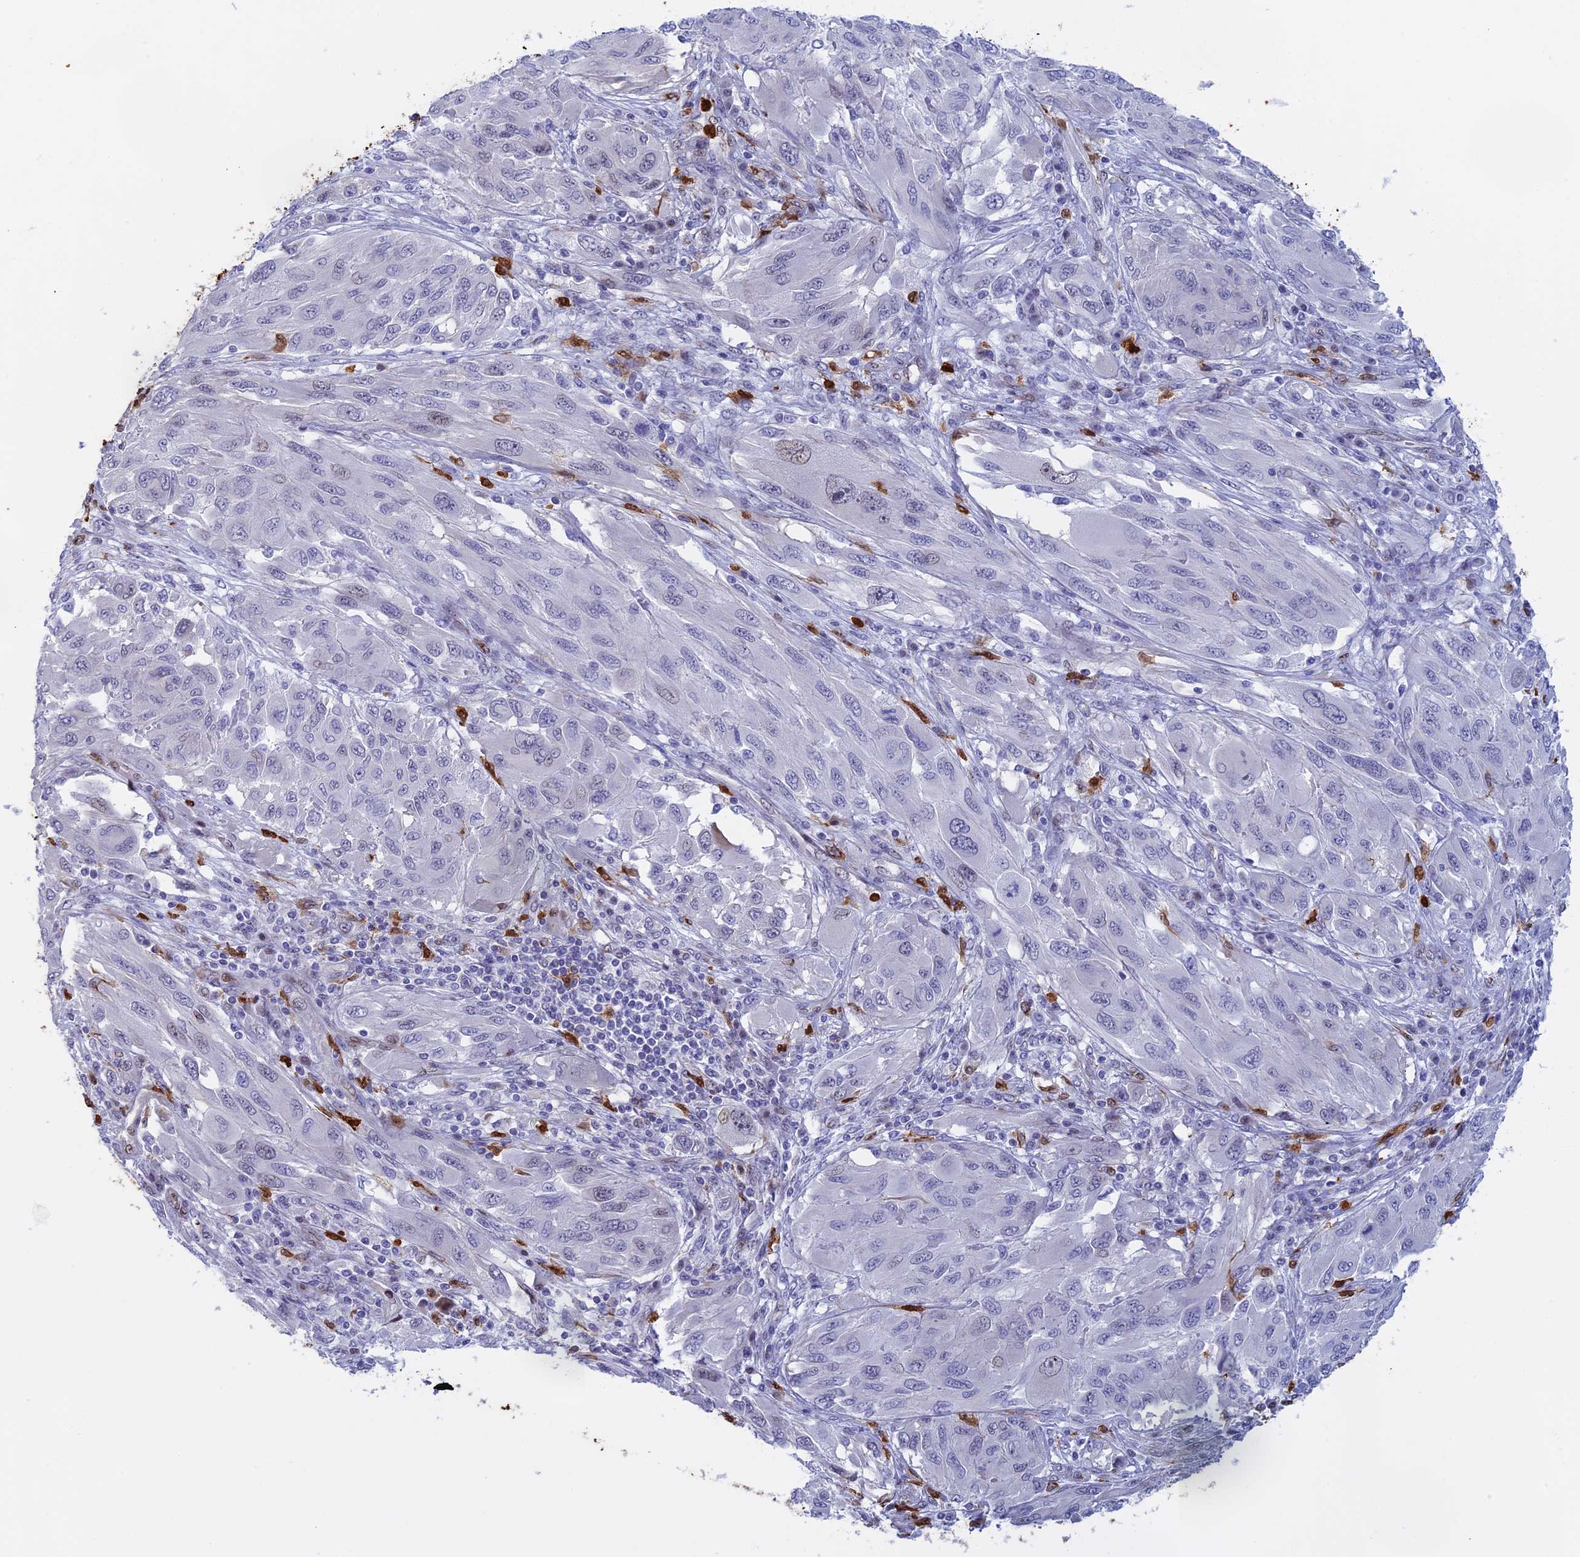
{"staining": {"intensity": "negative", "quantity": "none", "location": "none"}, "tissue": "melanoma", "cell_type": "Tumor cells", "image_type": "cancer", "snomed": [{"axis": "morphology", "description": "Malignant melanoma, NOS"}, {"axis": "topography", "description": "Skin"}], "caption": "Immunohistochemistry micrograph of malignant melanoma stained for a protein (brown), which demonstrates no staining in tumor cells. Nuclei are stained in blue.", "gene": "SLC26A1", "patient": {"sex": "female", "age": 91}}